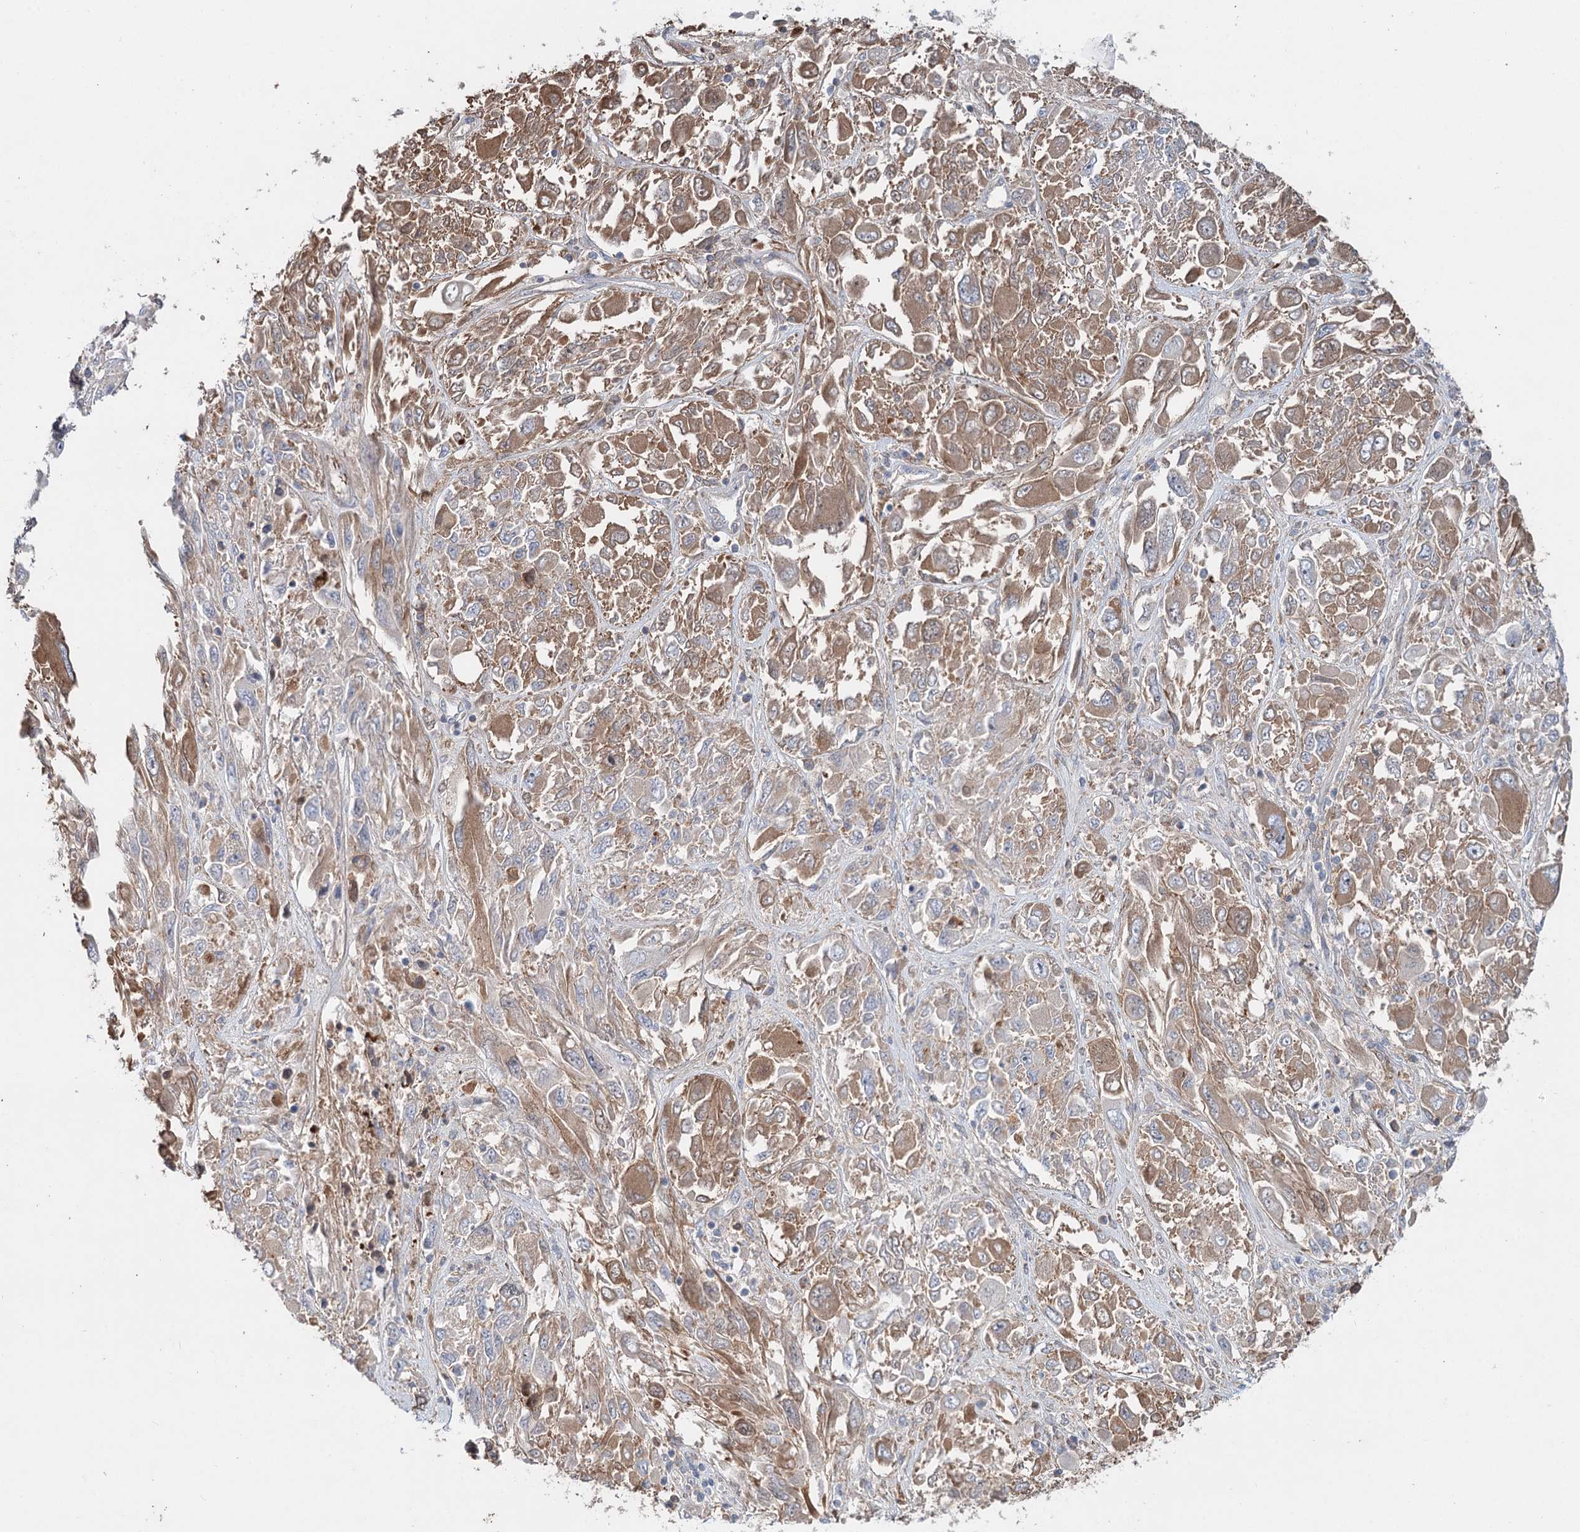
{"staining": {"intensity": "moderate", "quantity": ">75%", "location": "cytoplasmic/membranous"}, "tissue": "melanoma", "cell_type": "Tumor cells", "image_type": "cancer", "snomed": [{"axis": "morphology", "description": "Malignant melanoma, NOS"}, {"axis": "topography", "description": "Skin"}], "caption": "Immunohistochemistry of human melanoma exhibits medium levels of moderate cytoplasmic/membranous staining in approximately >75% of tumor cells.", "gene": "ALKBH8", "patient": {"sex": "female", "age": 91}}